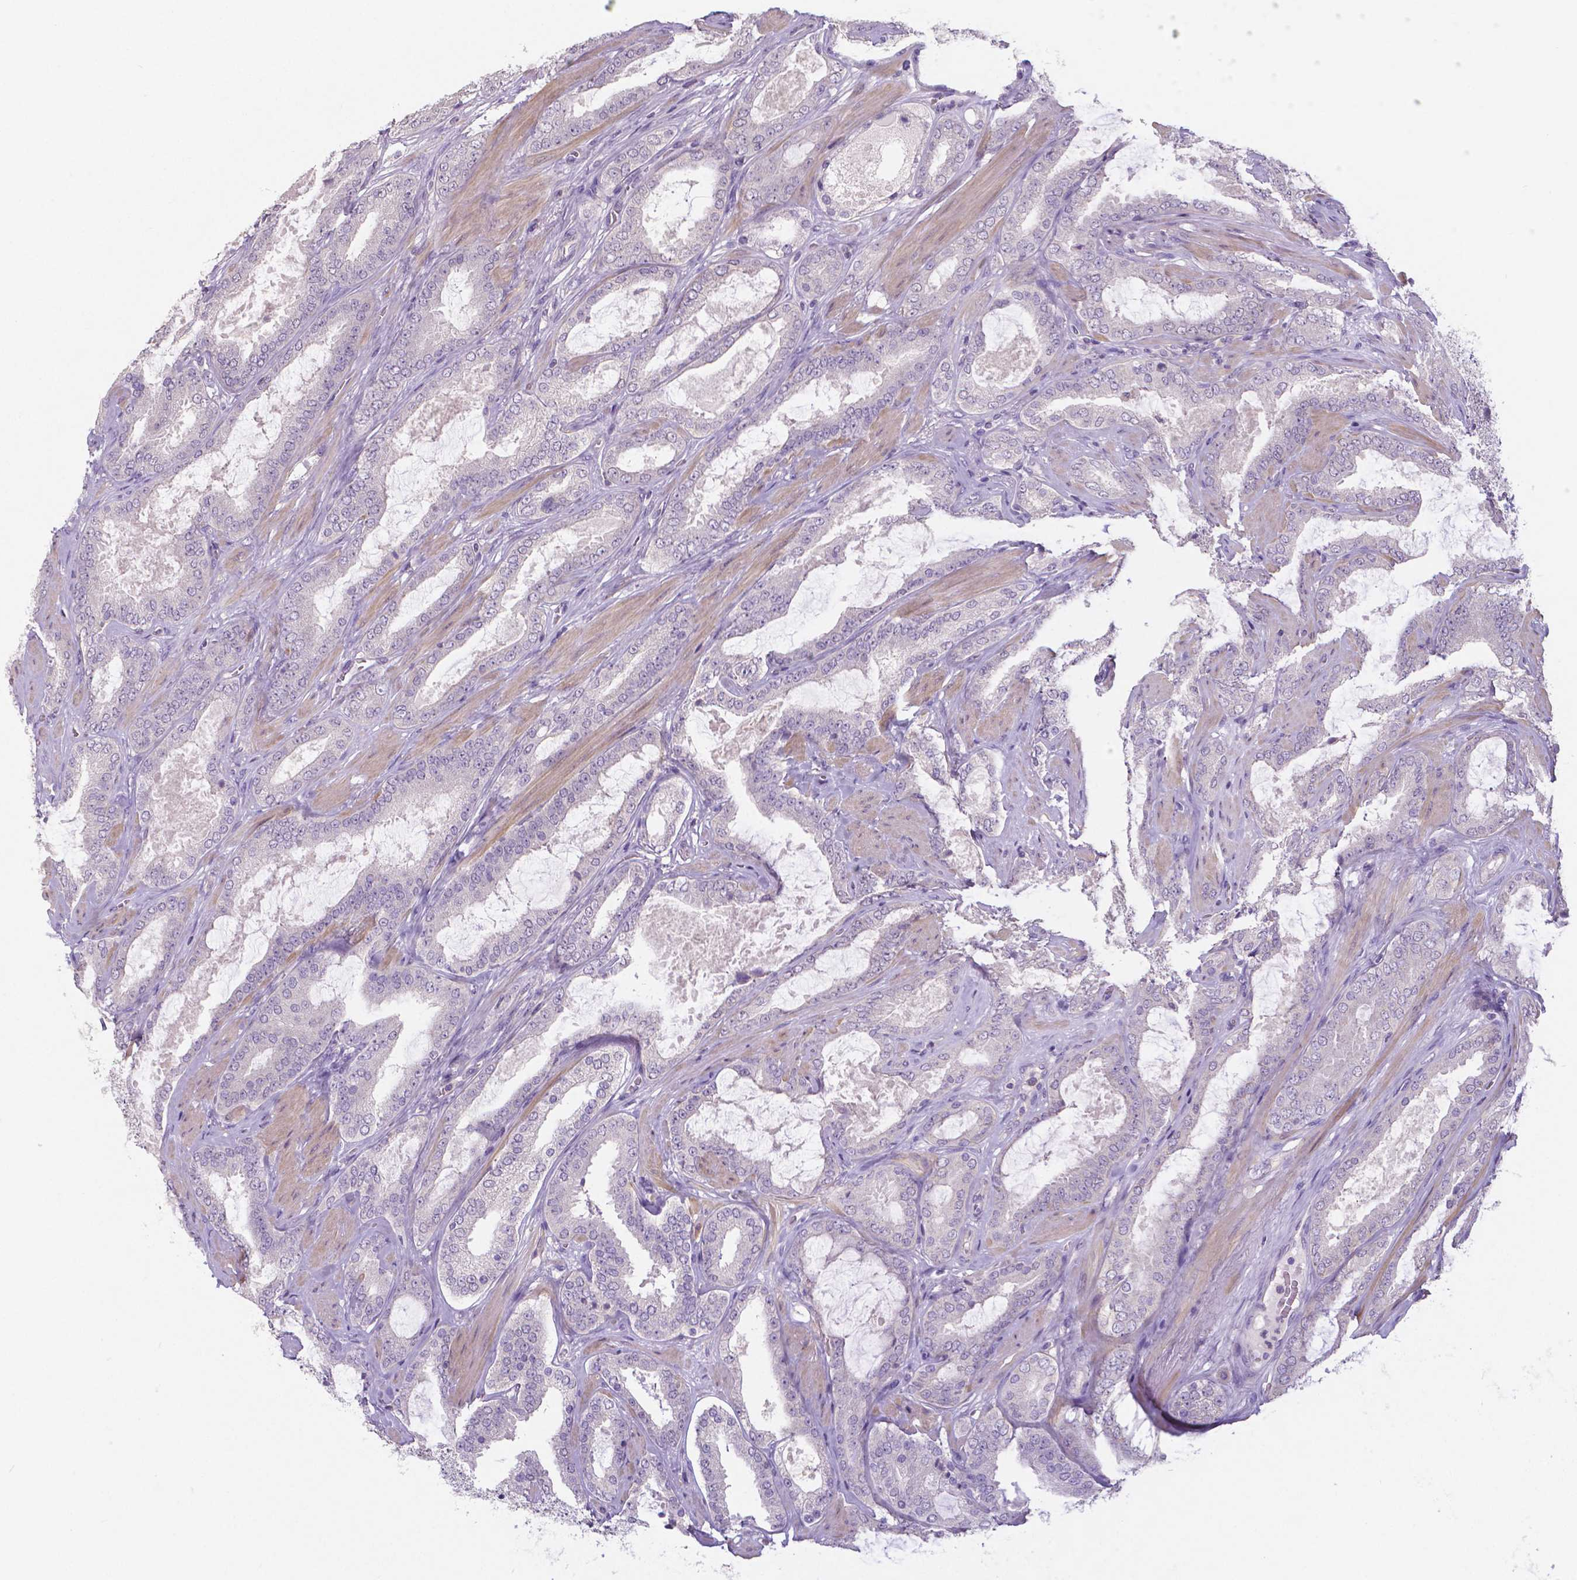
{"staining": {"intensity": "negative", "quantity": "none", "location": "none"}, "tissue": "prostate cancer", "cell_type": "Tumor cells", "image_type": "cancer", "snomed": [{"axis": "morphology", "description": "Adenocarcinoma, High grade"}, {"axis": "topography", "description": "Prostate"}], "caption": "Tumor cells are negative for brown protein staining in prostate high-grade adenocarcinoma.", "gene": "CRMP1", "patient": {"sex": "male", "age": 63}}